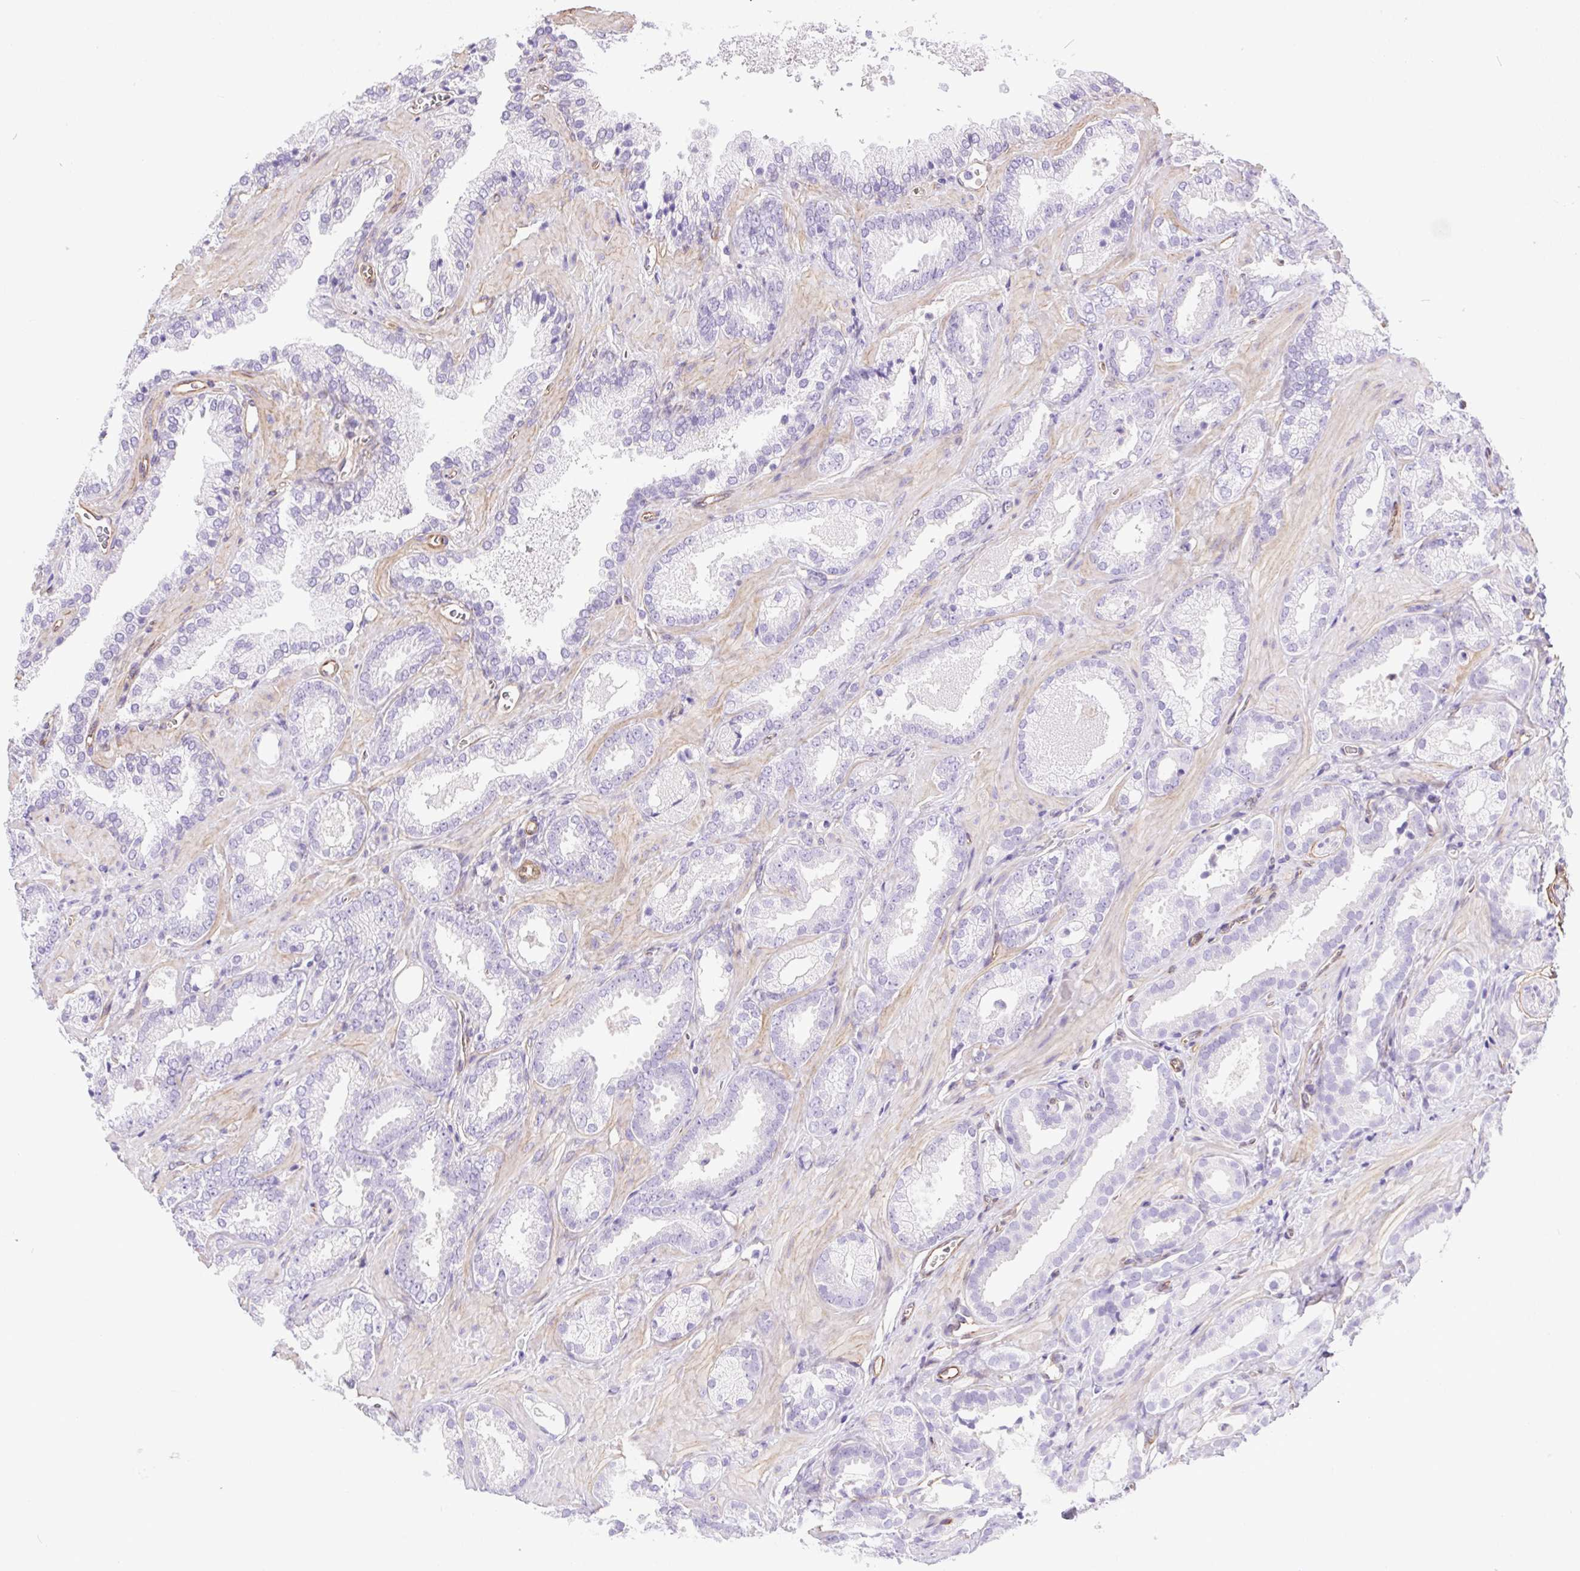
{"staining": {"intensity": "negative", "quantity": "none", "location": "none"}, "tissue": "prostate cancer", "cell_type": "Tumor cells", "image_type": "cancer", "snomed": [{"axis": "morphology", "description": "Adenocarcinoma, Low grade"}, {"axis": "topography", "description": "Prostate"}], "caption": "This is an immunohistochemistry (IHC) image of human prostate adenocarcinoma (low-grade). There is no staining in tumor cells.", "gene": "SHCBP1L", "patient": {"sex": "male", "age": 62}}